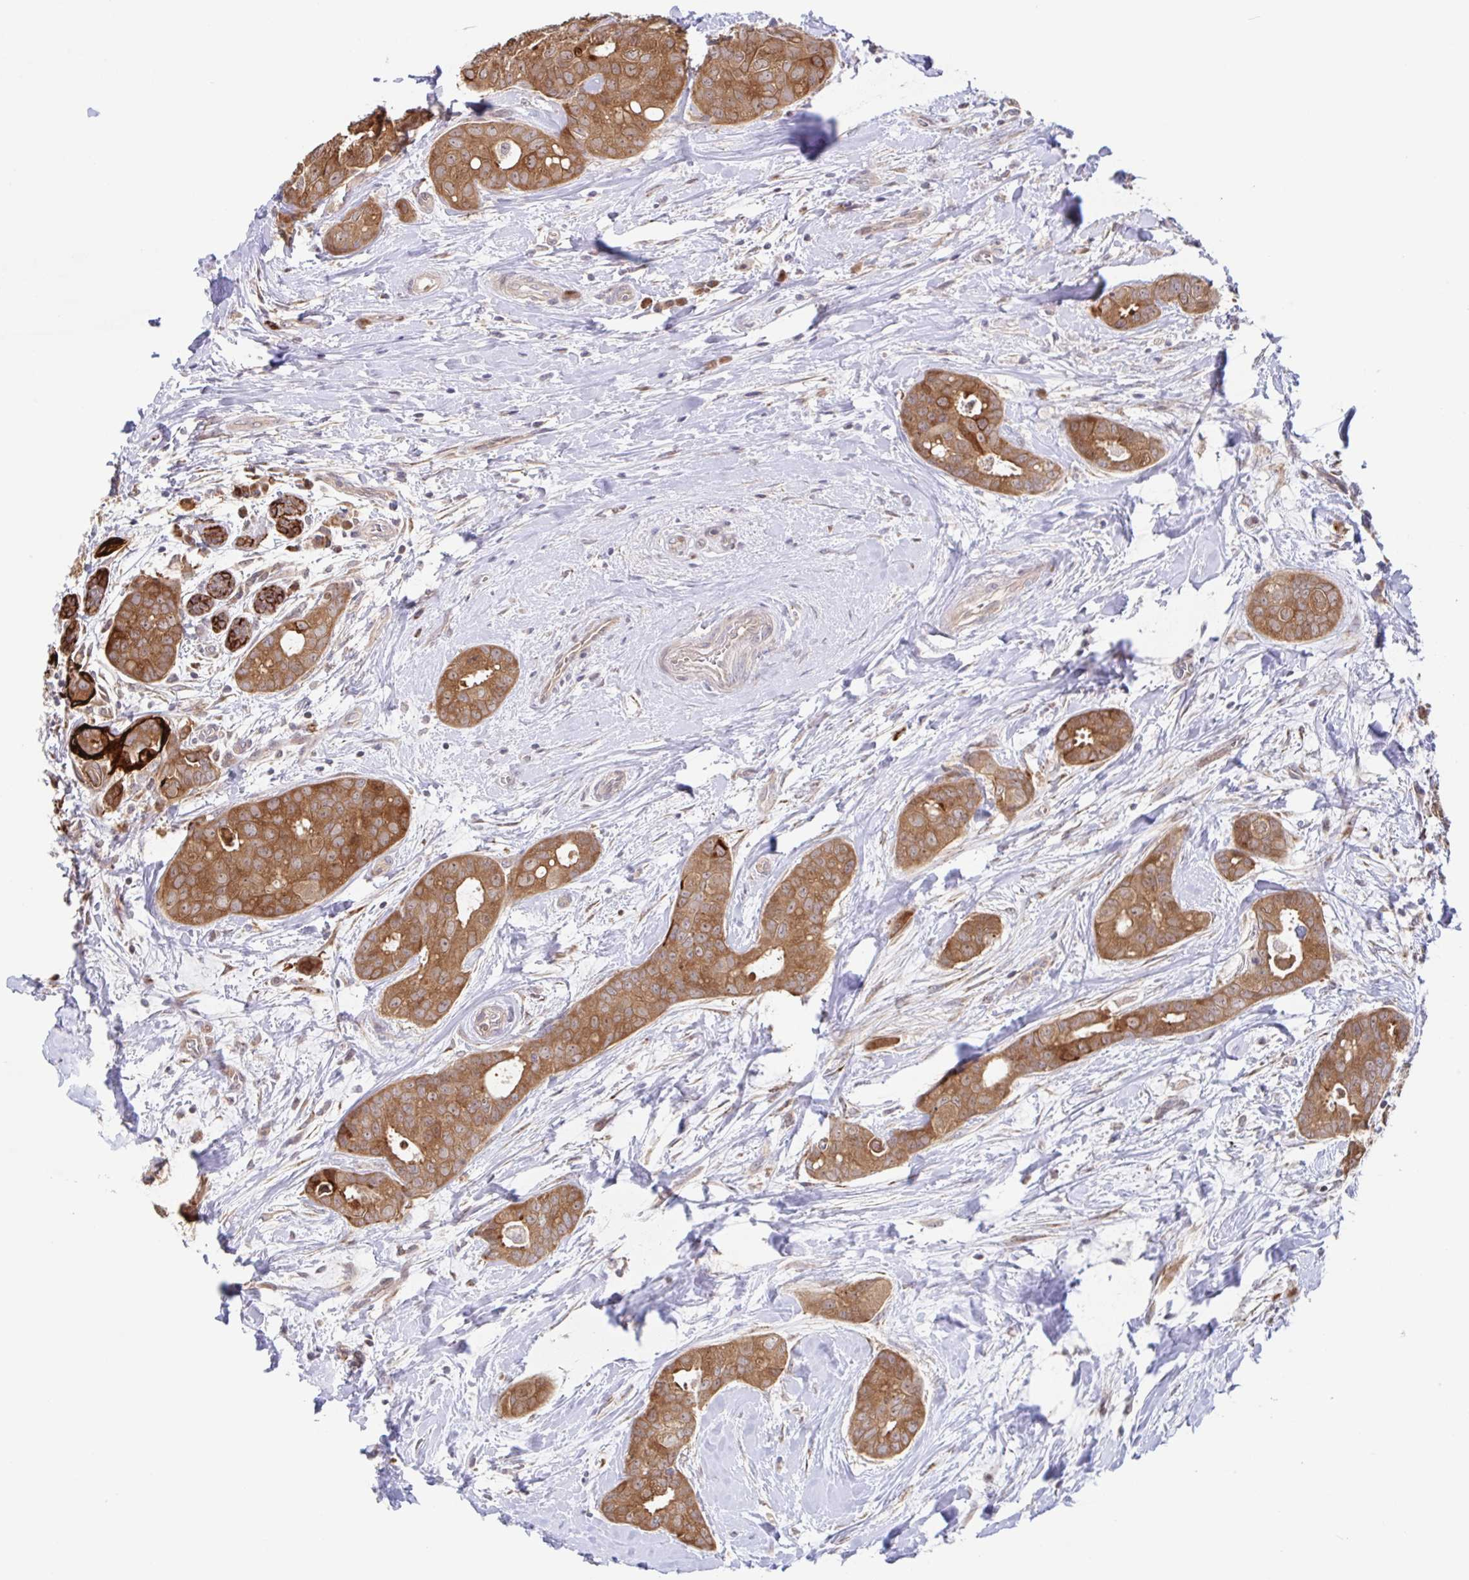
{"staining": {"intensity": "moderate", "quantity": ">75%", "location": "cytoplasmic/membranous"}, "tissue": "breast cancer", "cell_type": "Tumor cells", "image_type": "cancer", "snomed": [{"axis": "morphology", "description": "Duct carcinoma"}, {"axis": "topography", "description": "Breast"}], "caption": "A high-resolution histopathology image shows immunohistochemistry (IHC) staining of breast cancer (invasive ductal carcinoma), which displays moderate cytoplasmic/membranous staining in approximately >75% of tumor cells.", "gene": "AACS", "patient": {"sex": "female", "age": 45}}